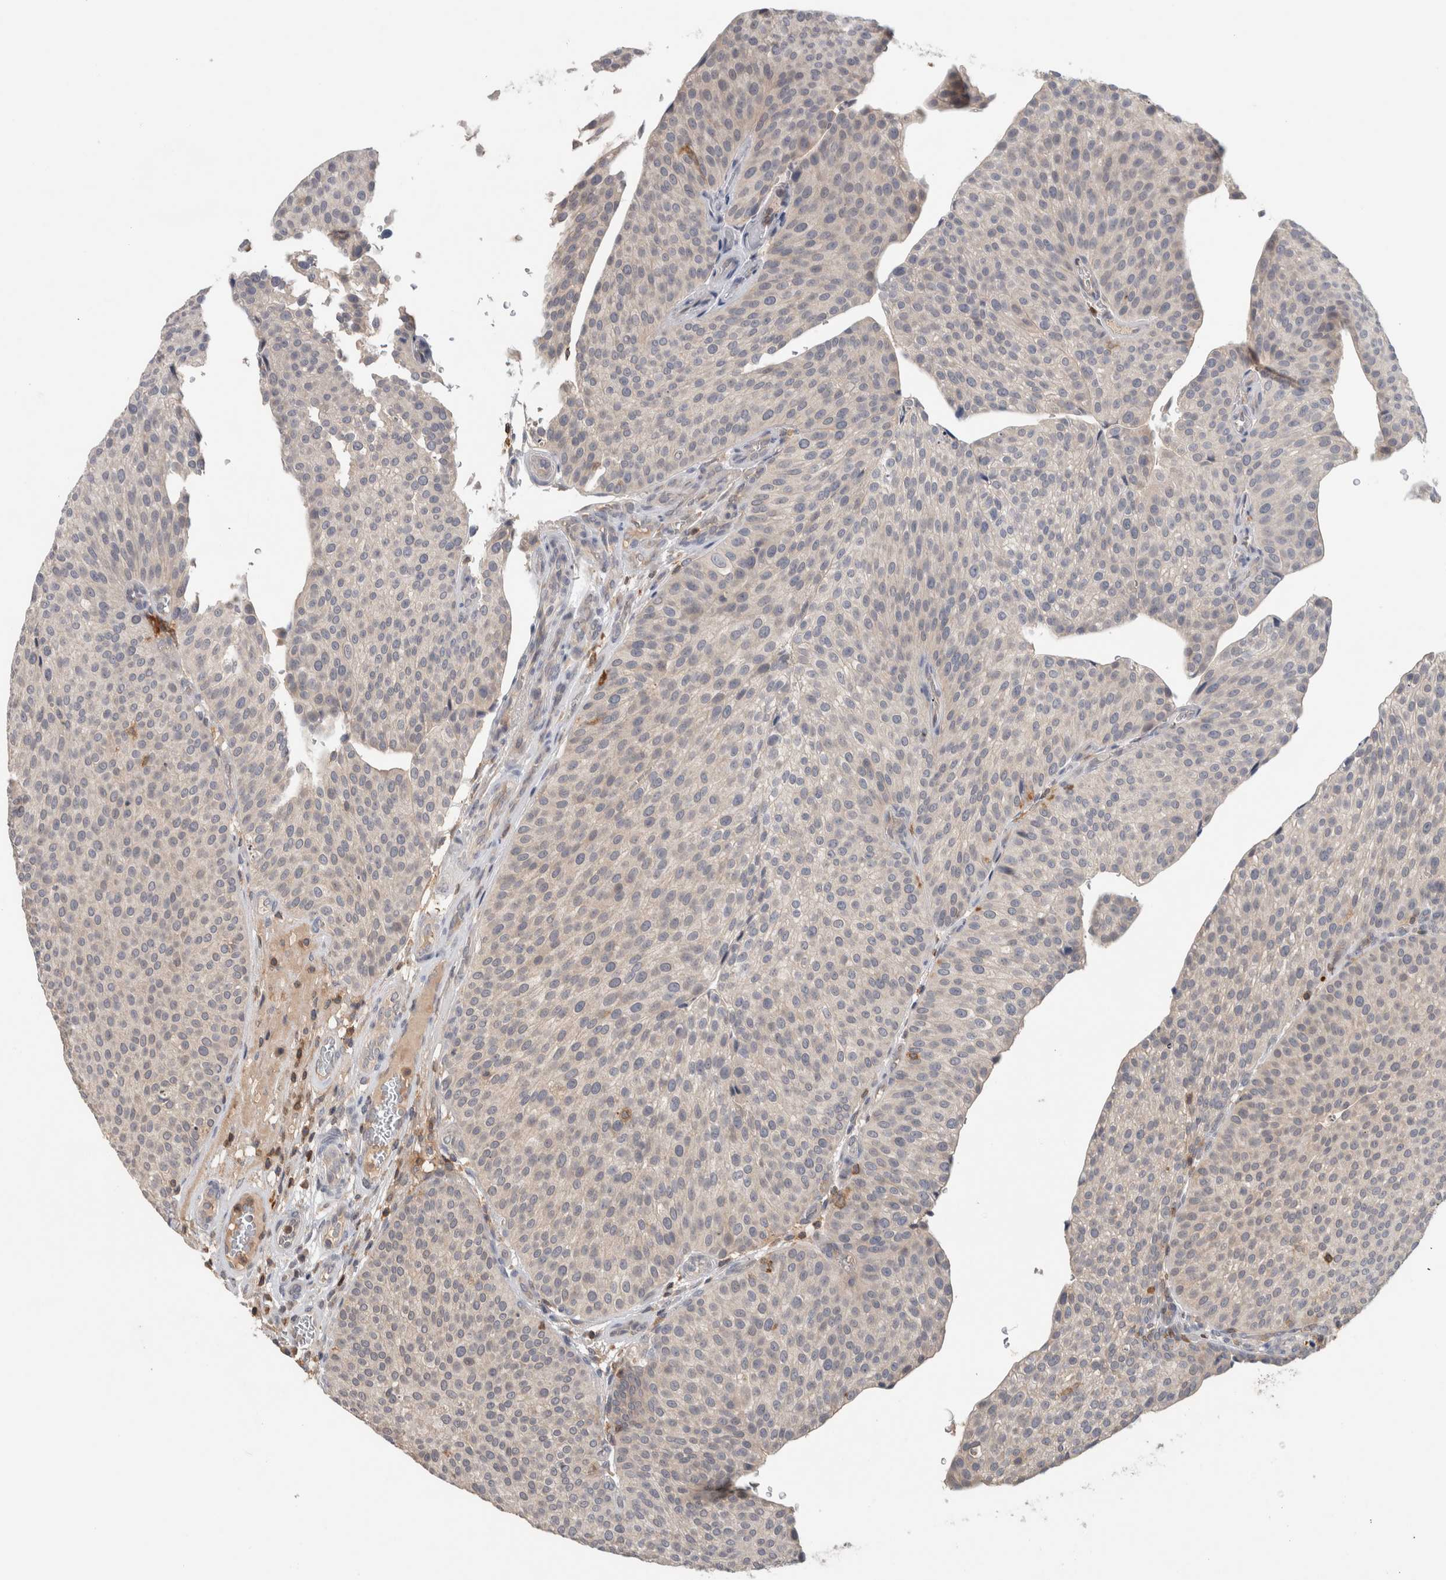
{"staining": {"intensity": "negative", "quantity": "none", "location": "none"}, "tissue": "urothelial cancer", "cell_type": "Tumor cells", "image_type": "cancer", "snomed": [{"axis": "morphology", "description": "Normal tissue, NOS"}, {"axis": "morphology", "description": "Urothelial carcinoma, Low grade"}, {"axis": "topography", "description": "Smooth muscle"}, {"axis": "topography", "description": "Urinary bladder"}], "caption": "Tumor cells are negative for protein expression in human urothelial carcinoma (low-grade). Brightfield microscopy of IHC stained with DAB (brown) and hematoxylin (blue), captured at high magnification.", "gene": "GFRA2", "patient": {"sex": "male", "age": 60}}